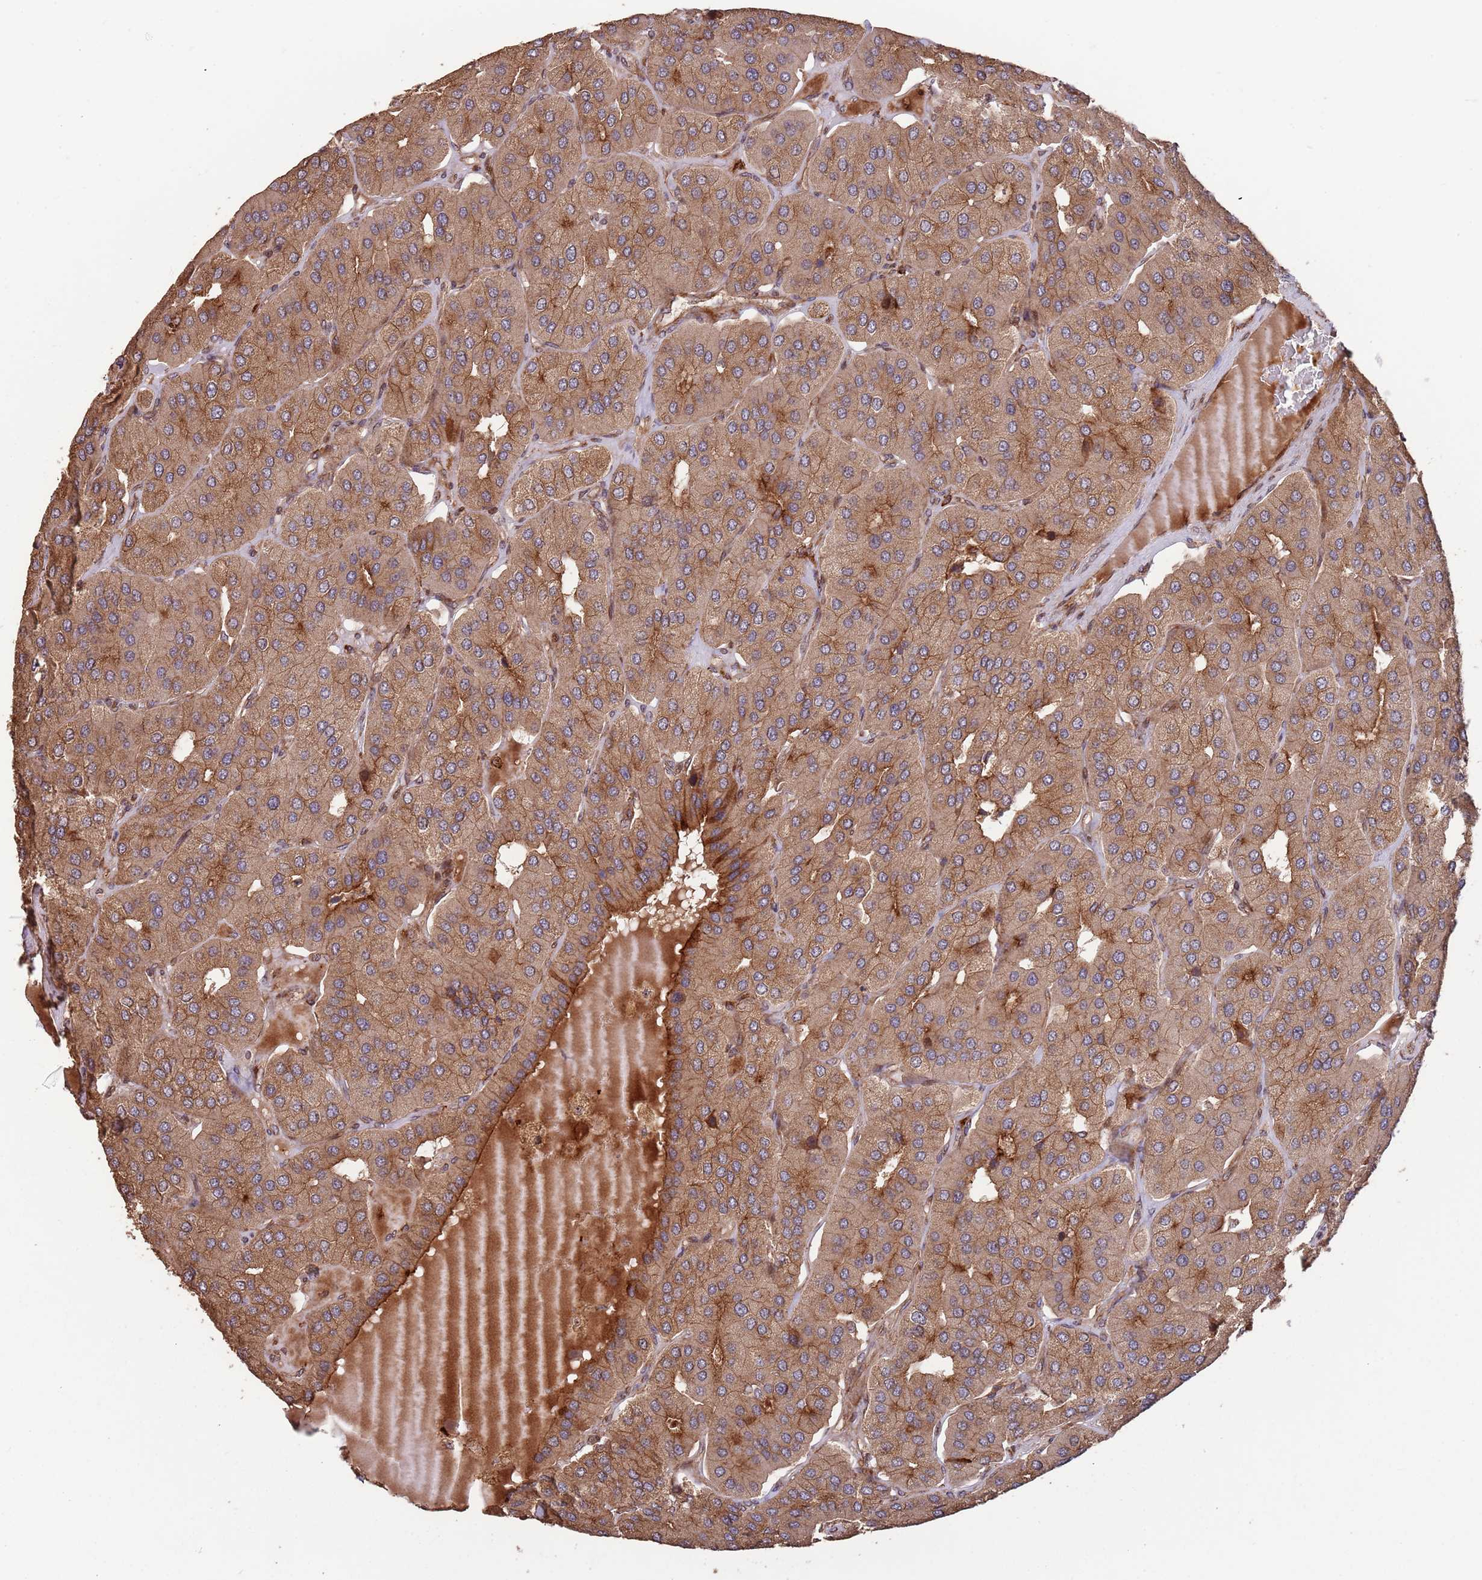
{"staining": {"intensity": "moderate", "quantity": ">75%", "location": "cytoplasmic/membranous"}, "tissue": "parathyroid gland", "cell_type": "Glandular cells", "image_type": "normal", "snomed": [{"axis": "morphology", "description": "Normal tissue, NOS"}, {"axis": "morphology", "description": "Adenoma, NOS"}, {"axis": "topography", "description": "Parathyroid gland"}], "caption": "Protein staining demonstrates moderate cytoplasmic/membranous positivity in approximately >75% of glandular cells in normal parathyroid gland.", "gene": "ZNF428", "patient": {"sex": "female", "age": 86}}